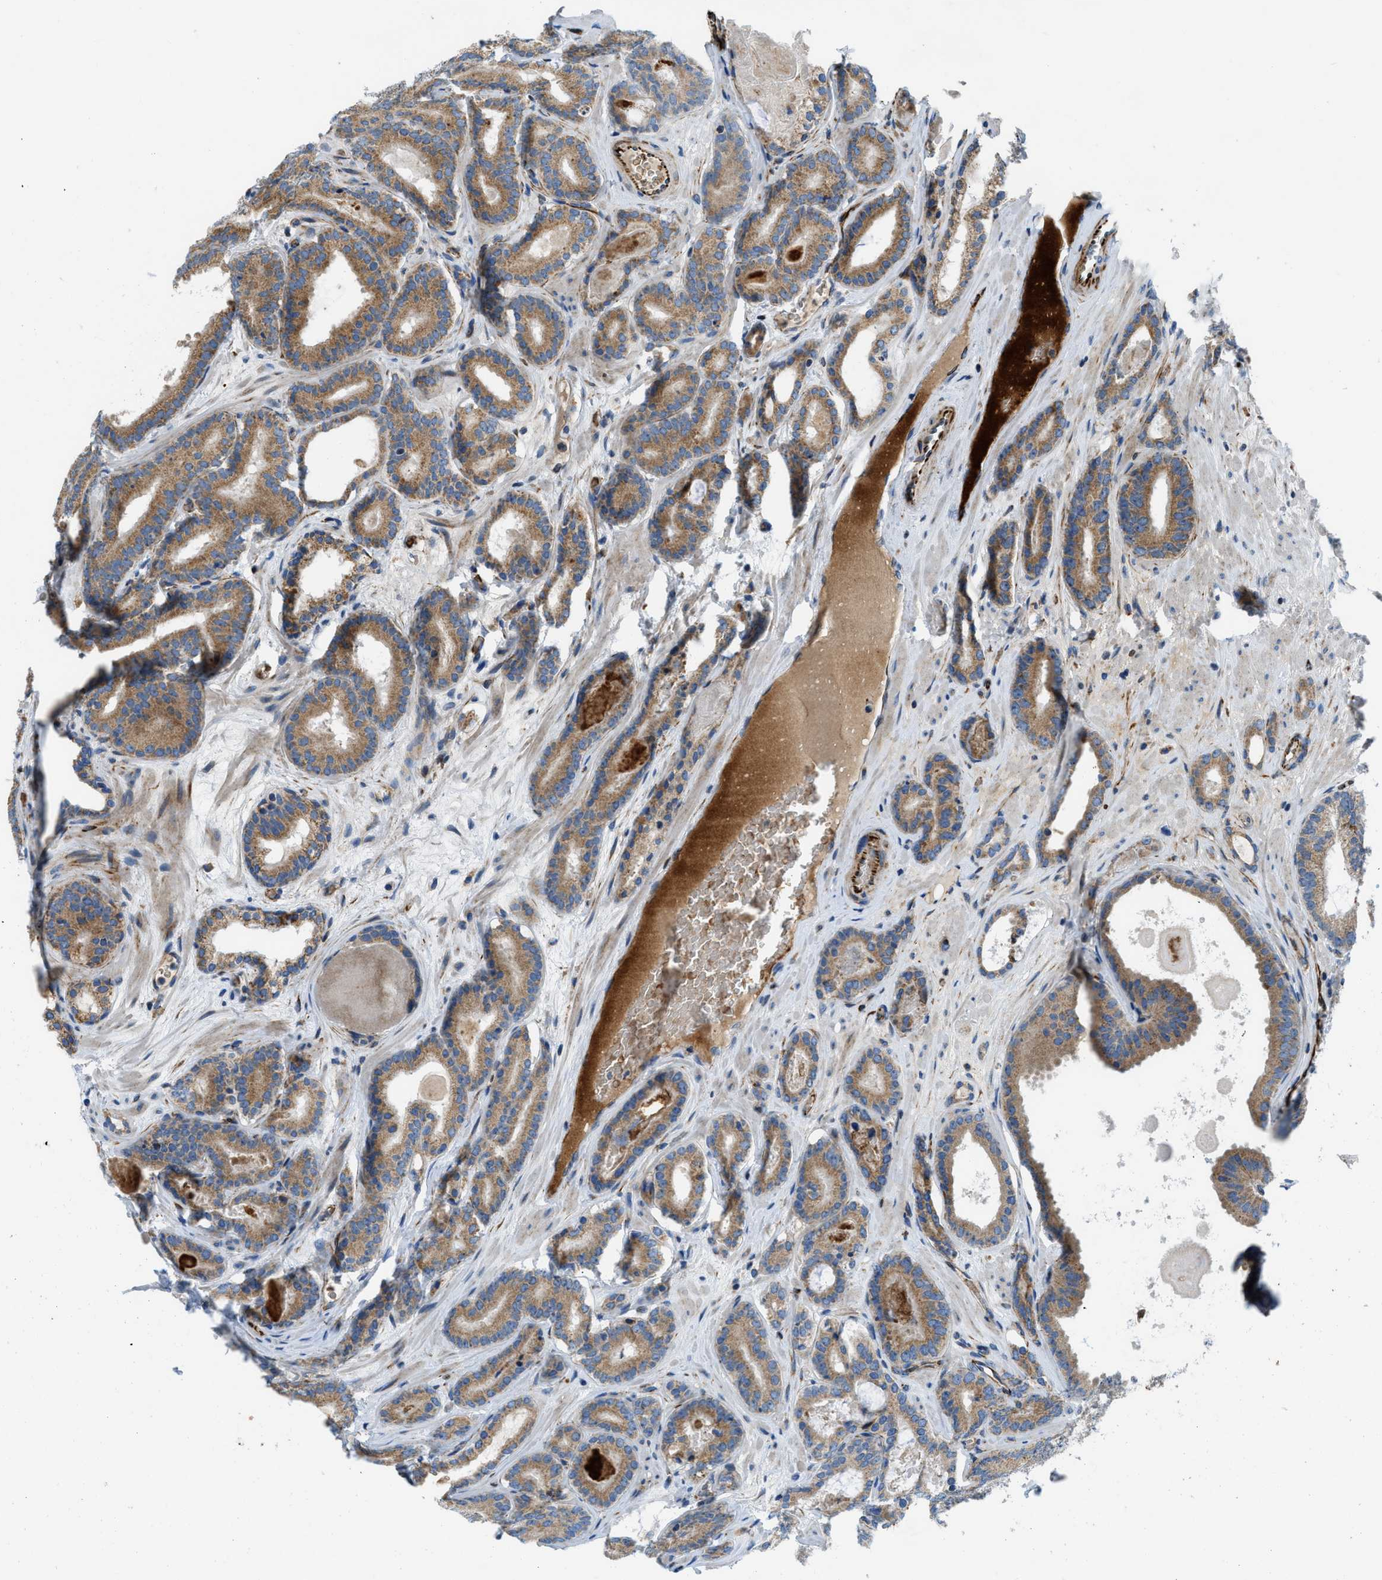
{"staining": {"intensity": "moderate", "quantity": ">75%", "location": "cytoplasmic/membranous"}, "tissue": "prostate cancer", "cell_type": "Tumor cells", "image_type": "cancer", "snomed": [{"axis": "morphology", "description": "Adenocarcinoma, High grade"}, {"axis": "topography", "description": "Prostate"}], "caption": "The photomicrograph exhibits immunohistochemical staining of adenocarcinoma (high-grade) (prostate). There is moderate cytoplasmic/membranous staining is appreciated in about >75% of tumor cells. (DAB (3,3'-diaminobenzidine) IHC, brown staining for protein, blue staining for nuclei).", "gene": "ZNF831", "patient": {"sex": "male", "age": 60}}